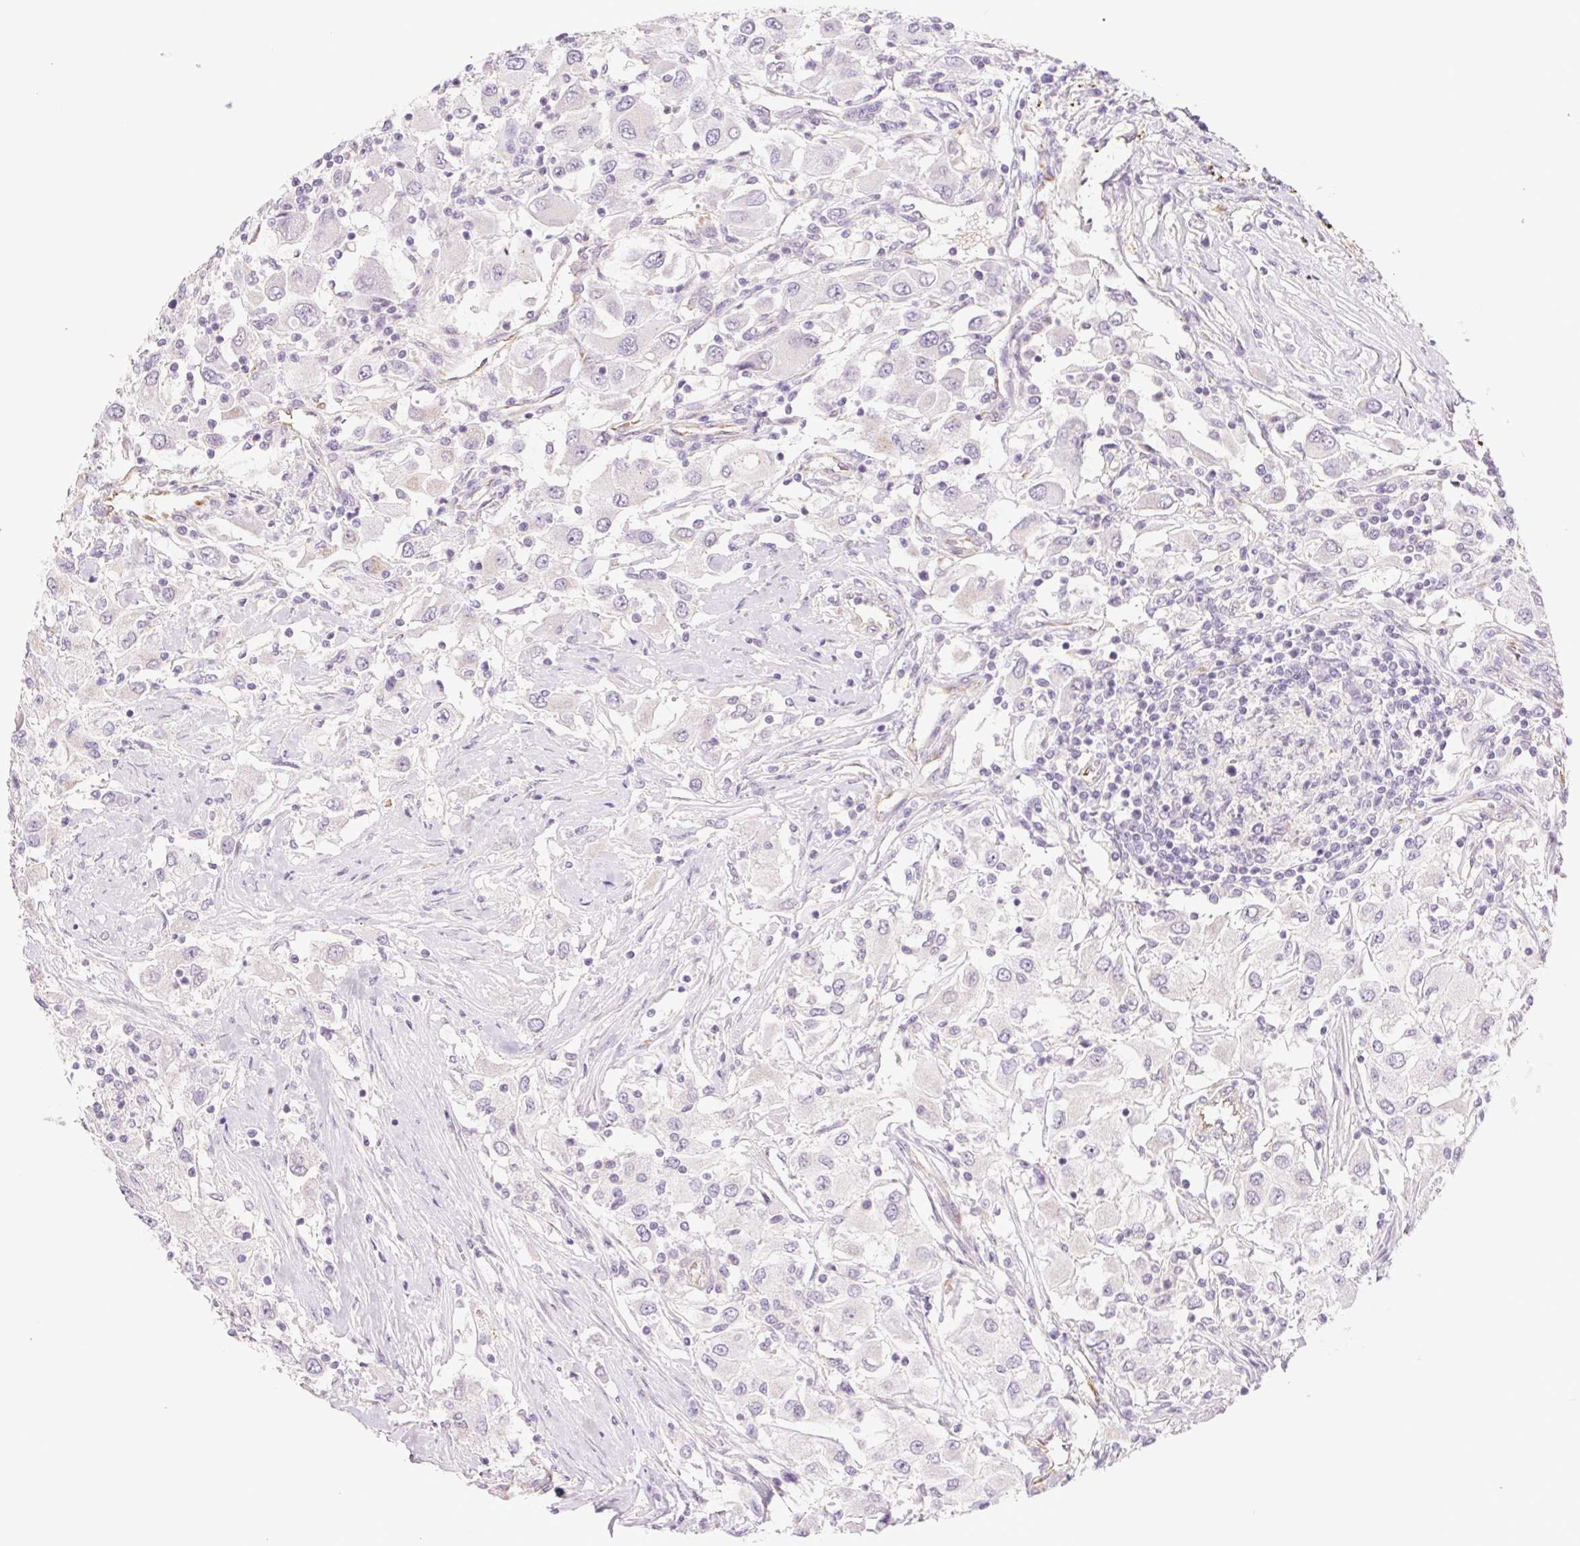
{"staining": {"intensity": "negative", "quantity": "none", "location": "none"}, "tissue": "renal cancer", "cell_type": "Tumor cells", "image_type": "cancer", "snomed": [{"axis": "morphology", "description": "Adenocarcinoma, NOS"}, {"axis": "topography", "description": "Kidney"}], "caption": "Immunohistochemical staining of renal adenocarcinoma exhibits no significant positivity in tumor cells.", "gene": "IGFL3", "patient": {"sex": "female", "age": 67}}